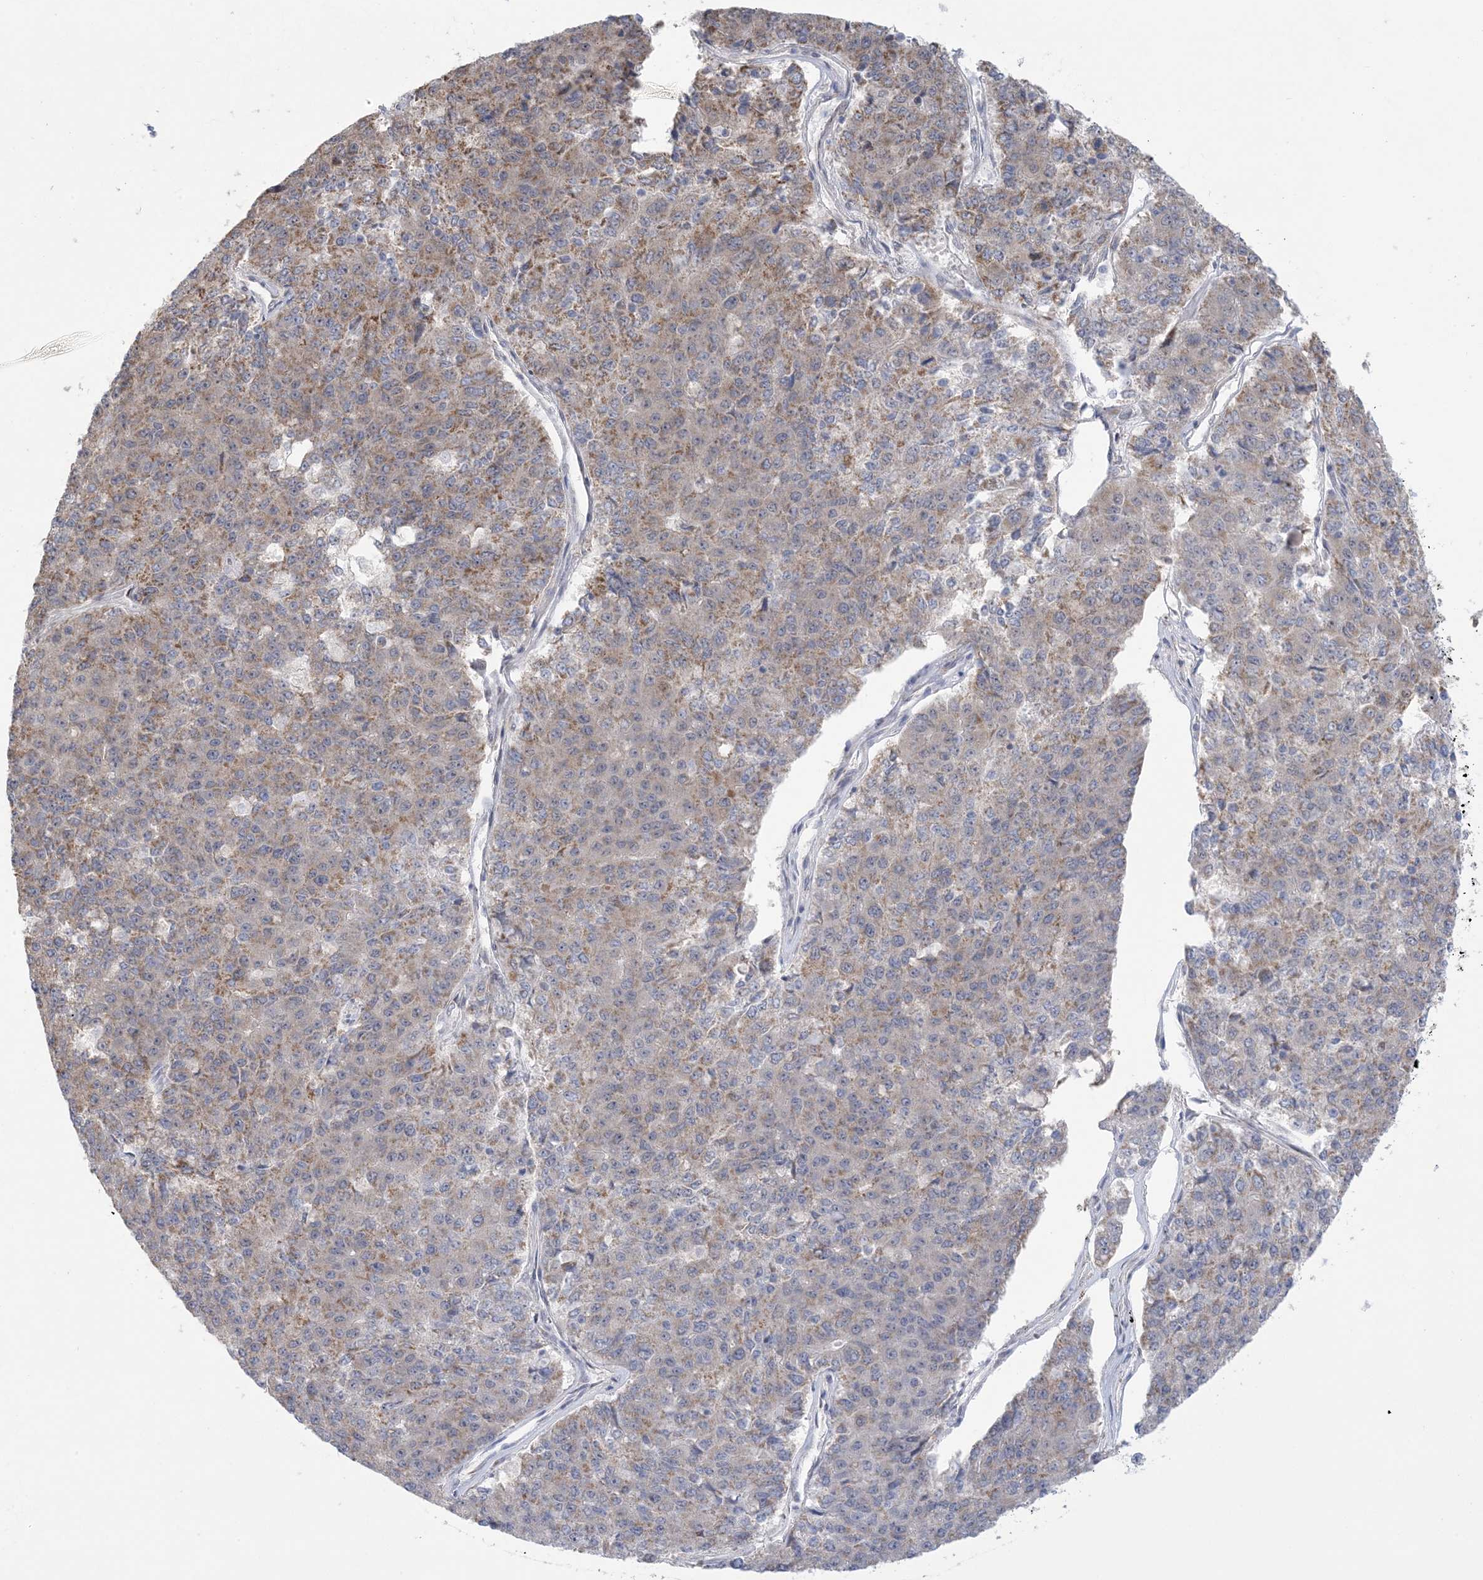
{"staining": {"intensity": "moderate", "quantity": "<25%", "location": "cytoplasmic/membranous"}, "tissue": "pancreatic cancer", "cell_type": "Tumor cells", "image_type": "cancer", "snomed": [{"axis": "morphology", "description": "Adenocarcinoma, NOS"}, {"axis": "topography", "description": "Pancreas"}], "caption": "This is an image of IHC staining of pancreatic cancer (adenocarcinoma), which shows moderate positivity in the cytoplasmic/membranous of tumor cells.", "gene": "TRMT10C", "patient": {"sex": "male", "age": 50}}